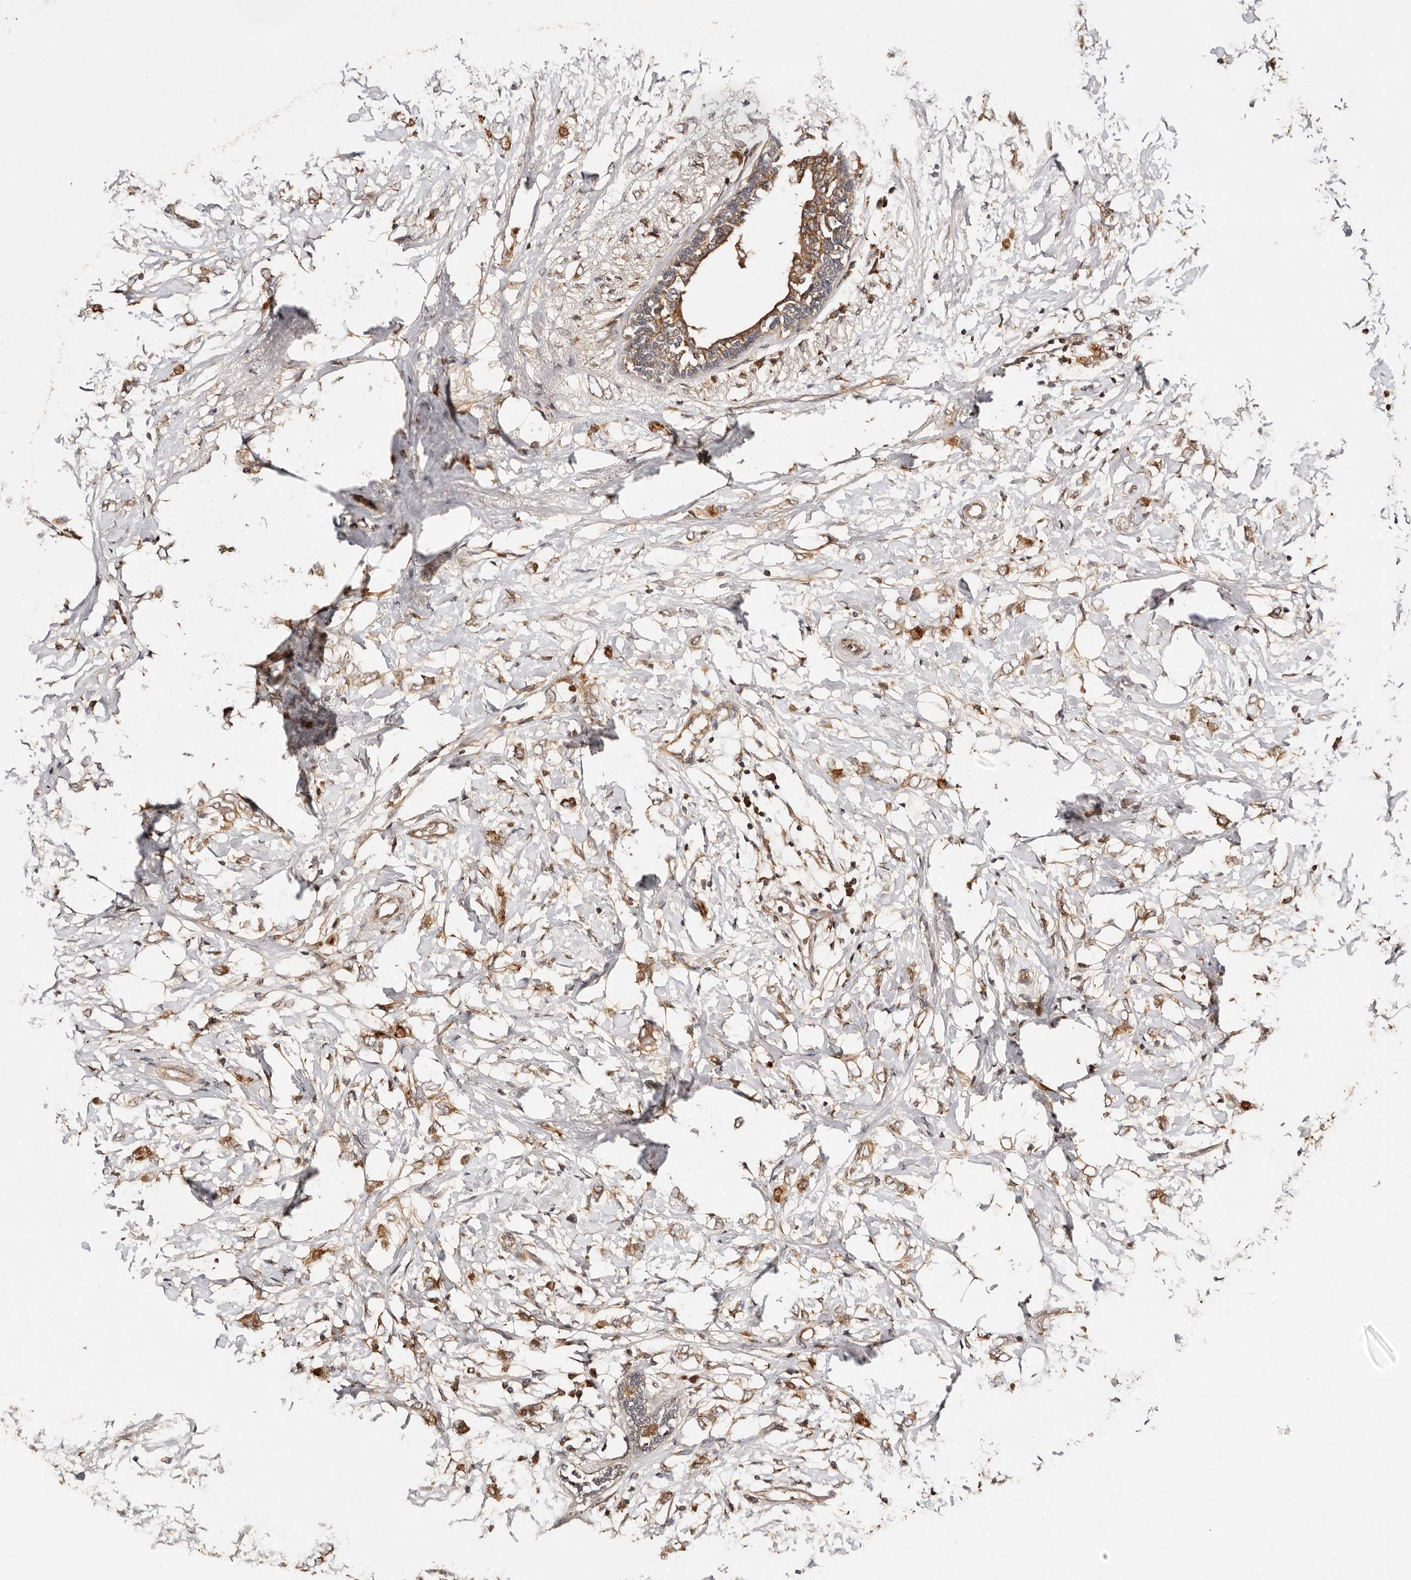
{"staining": {"intensity": "moderate", "quantity": ">75%", "location": "cytoplasmic/membranous"}, "tissue": "breast cancer", "cell_type": "Tumor cells", "image_type": "cancer", "snomed": [{"axis": "morphology", "description": "Normal tissue, NOS"}, {"axis": "morphology", "description": "Lobular carcinoma"}, {"axis": "topography", "description": "Breast"}], "caption": "Moderate cytoplasmic/membranous protein expression is appreciated in approximately >75% of tumor cells in breast cancer. The staining was performed using DAB (3,3'-diaminobenzidine) to visualize the protein expression in brown, while the nuclei were stained in blue with hematoxylin (Magnification: 20x).", "gene": "DENND11", "patient": {"sex": "female", "age": 47}}